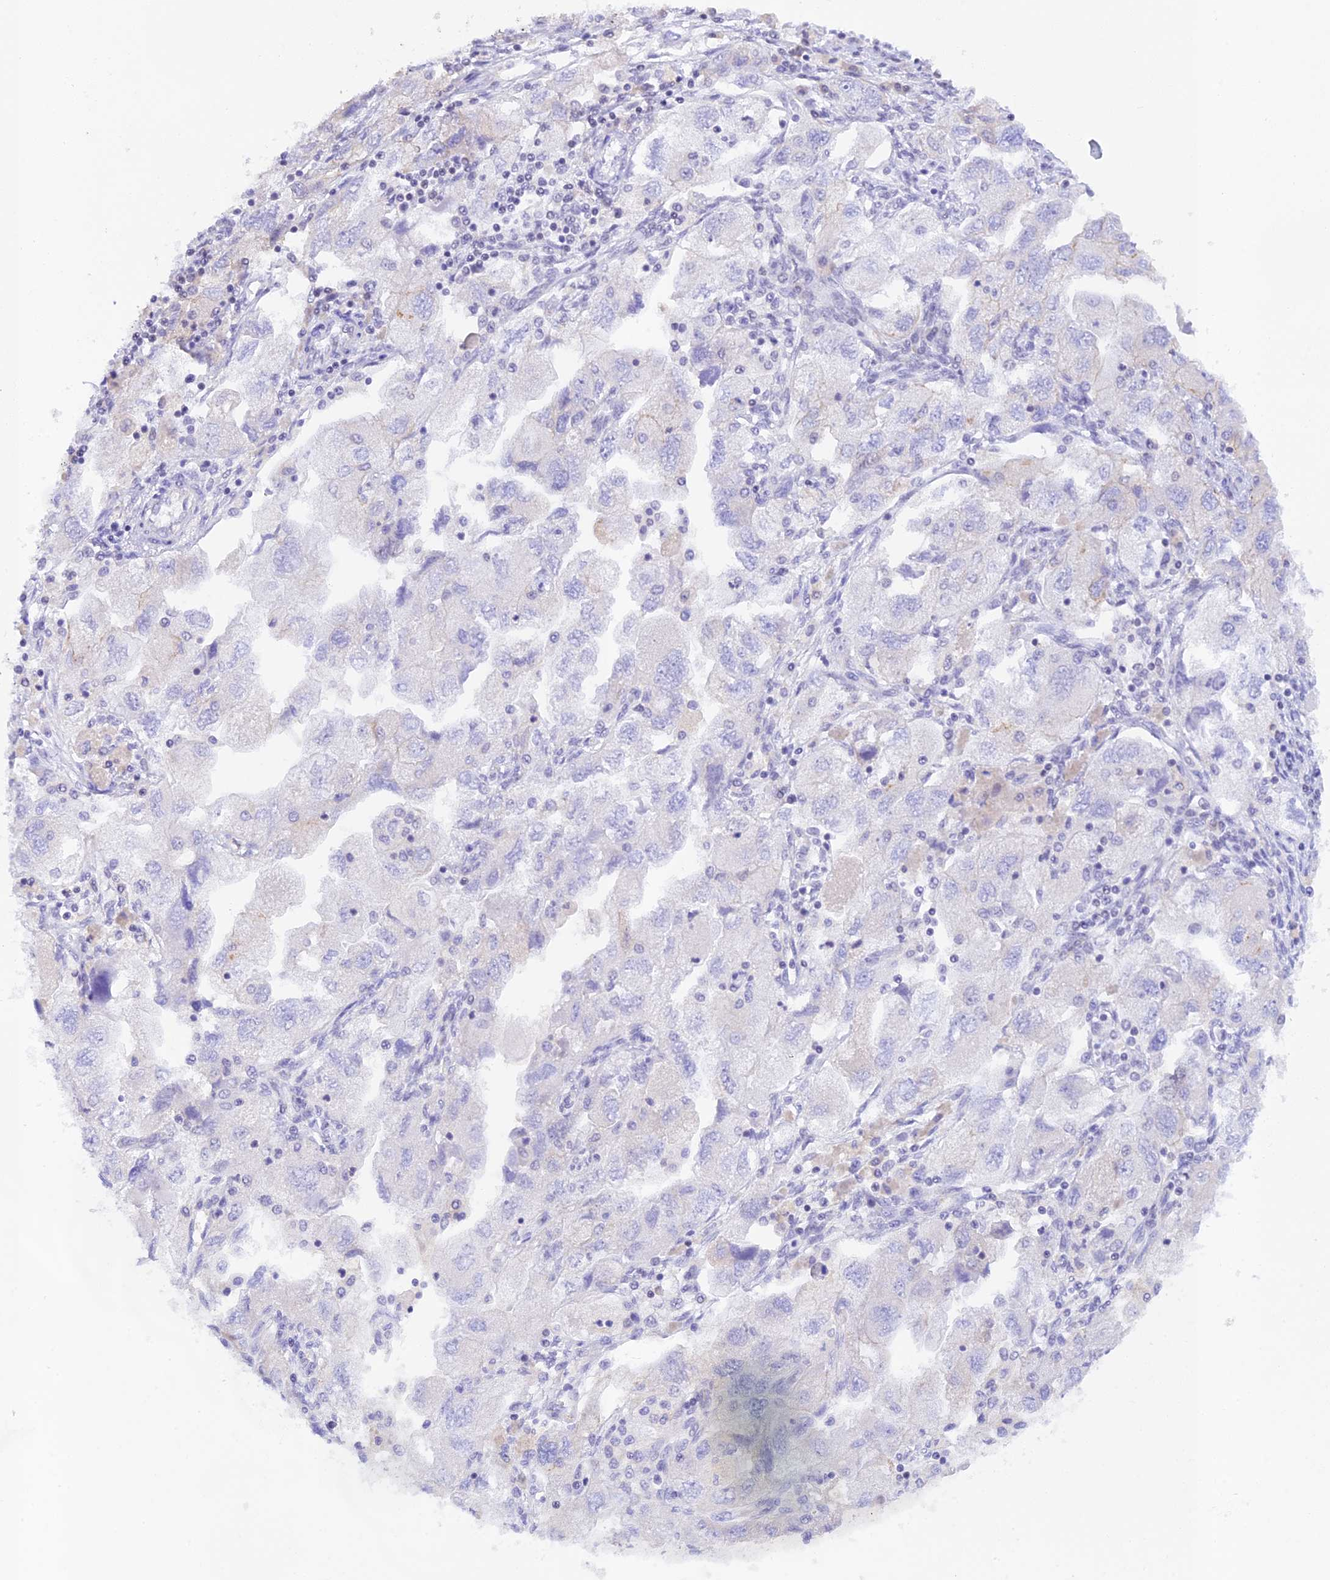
{"staining": {"intensity": "negative", "quantity": "none", "location": "none"}, "tissue": "ovarian cancer", "cell_type": "Tumor cells", "image_type": "cancer", "snomed": [{"axis": "morphology", "description": "Carcinoma, NOS"}, {"axis": "morphology", "description": "Cystadenocarcinoma, serous, NOS"}, {"axis": "topography", "description": "Ovary"}], "caption": "DAB immunohistochemical staining of ovarian cancer shows no significant staining in tumor cells. The staining was performed using DAB (3,3'-diaminobenzidine) to visualize the protein expression in brown, while the nuclei were stained in blue with hematoxylin (Magnification: 20x).", "gene": "THAP11", "patient": {"sex": "female", "age": 69}}